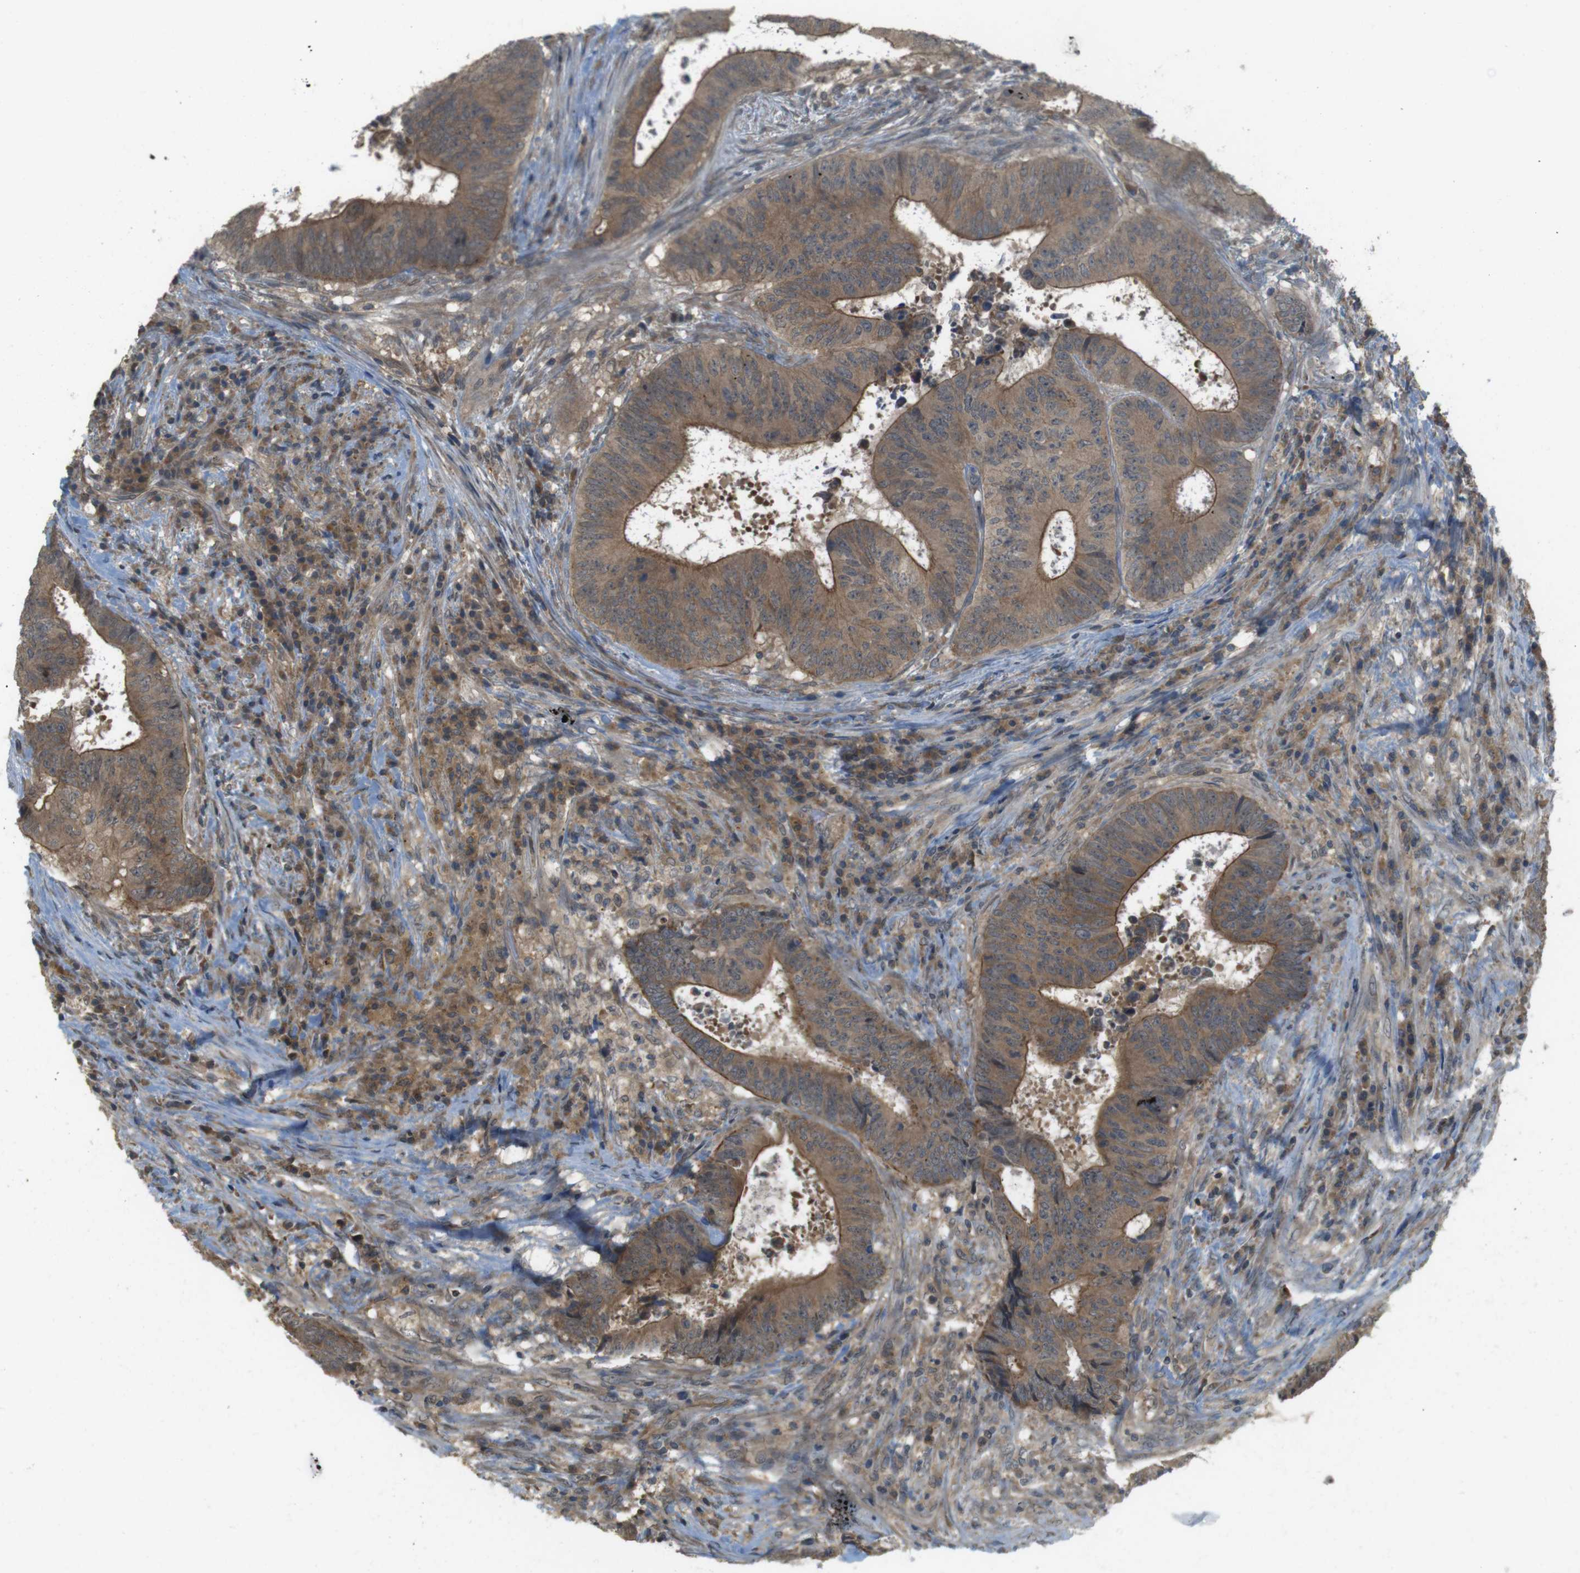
{"staining": {"intensity": "moderate", "quantity": ">75%", "location": "cytoplasmic/membranous"}, "tissue": "colorectal cancer", "cell_type": "Tumor cells", "image_type": "cancer", "snomed": [{"axis": "morphology", "description": "Adenocarcinoma, NOS"}, {"axis": "topography", "description": "Rectum"}], "caption": "Immunohistochemistry of human colorectal cancer (adenocarcinoma) demonstrates medium levels of moderate cytoplasmic/membranous positivity in about >75% of tumor cells. (DAB IHC with brightfield microscopy, high magnification).", "gene": "RNF130", "patient": {"sex": "male", "age": 72}}